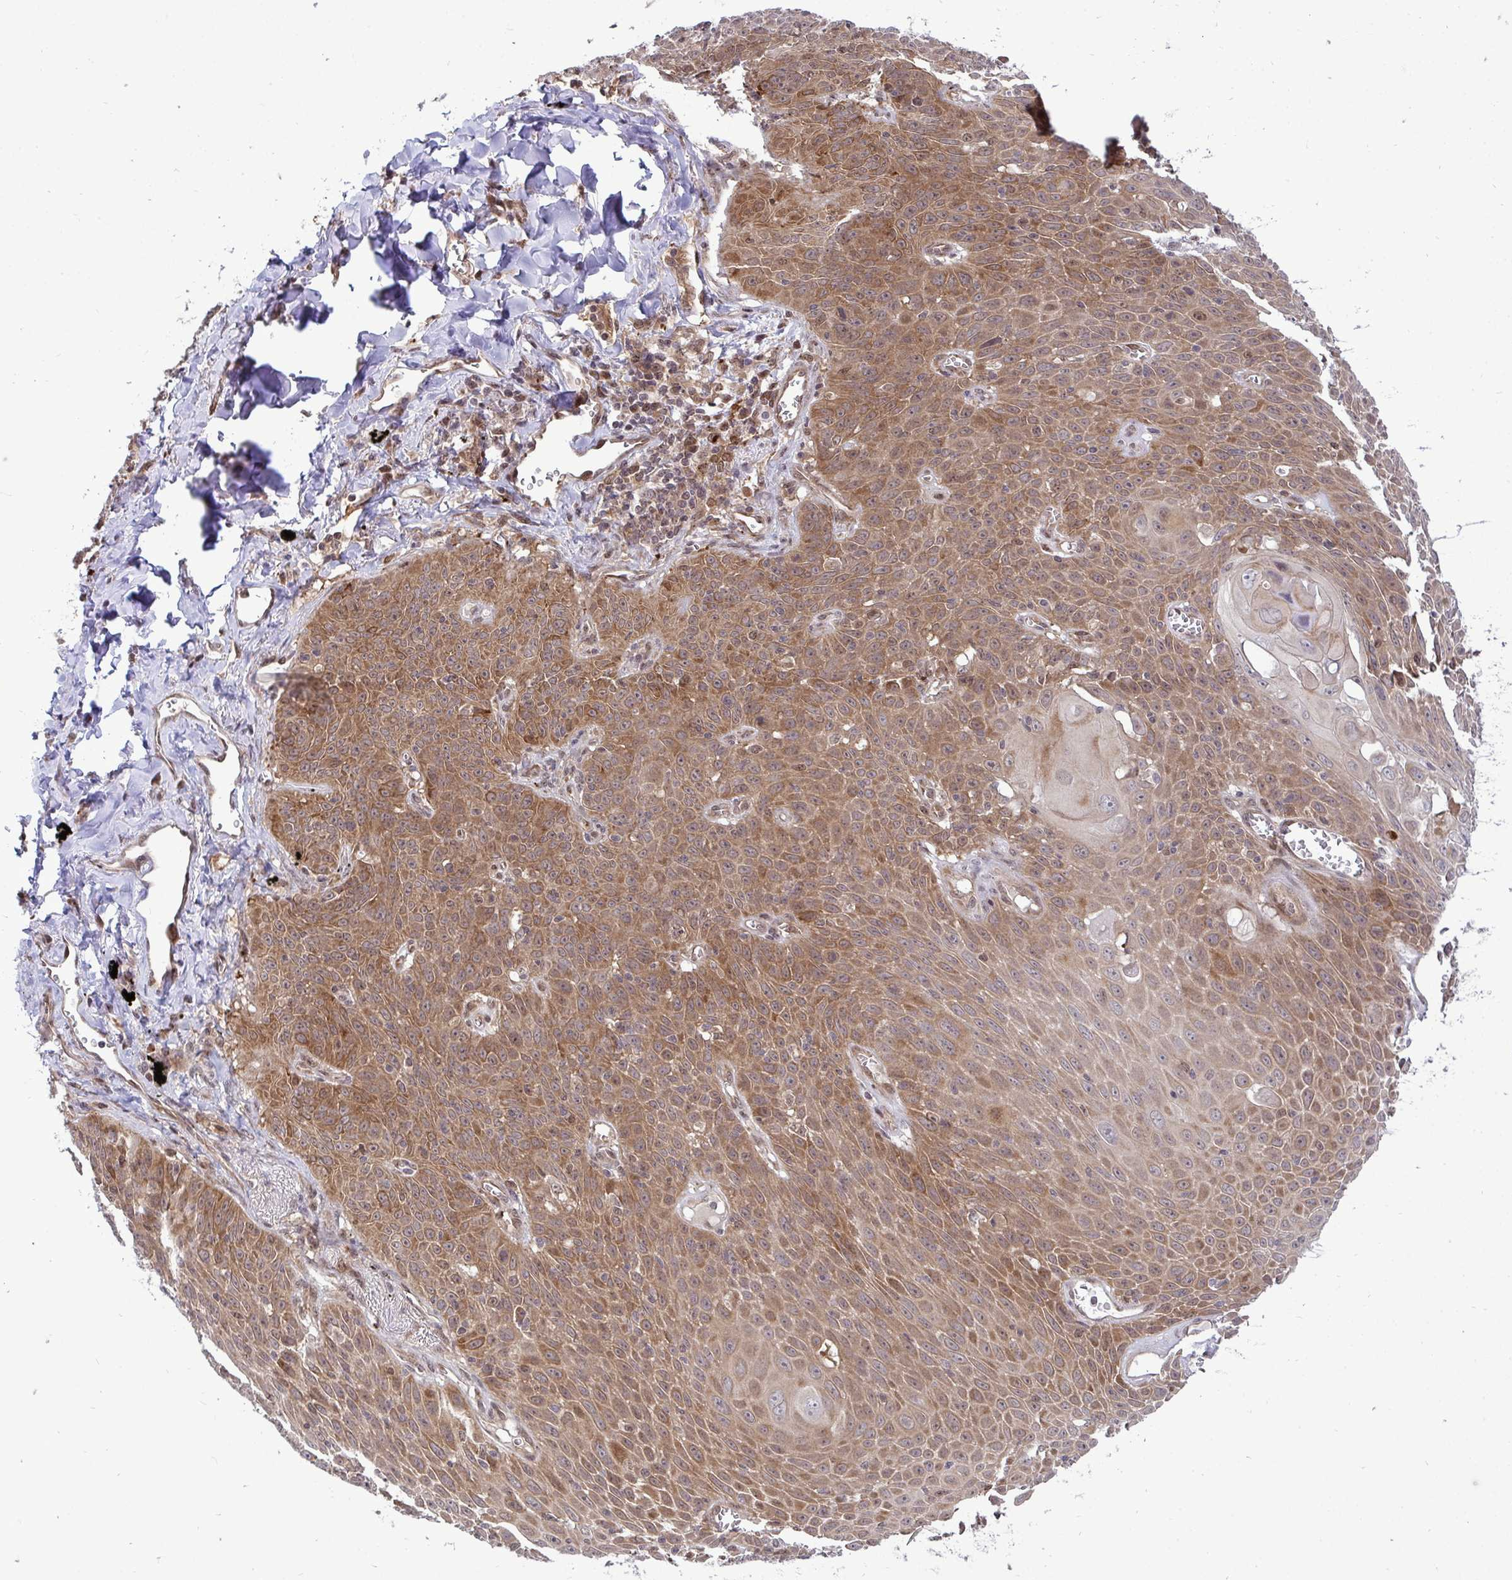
{"staining": {"intensity": "moderate", "quantity": ">75%", "location": "cytoplasmic/membranous"}, "tissue": "lung cancer", "cell_type": "Tumor cells", "image_type": "cancer", "snomed": [{"axis": "morphology", "description": "Squamous cell carcinoma, NOS"}, {"axis": "morphology", "description": "Squamous cell carcinoma, metastatic, NOS"}, {"axis": "topography", "description": "Lymph node"}, {"axis": "topography", "description": "Lung"}], "caption": "A brown stain labels moderate cytoplasmic/membranous positivity of a protein in metastatic squamous cell carcinoma (lung) tumor cells. The staining is performed using DAB brown chromogen to label protein expression. The nuclei are counter-stained blue using hematoxylin.", "gene": "TRIM44", "patient": {"sex": "female", "age": 62}}